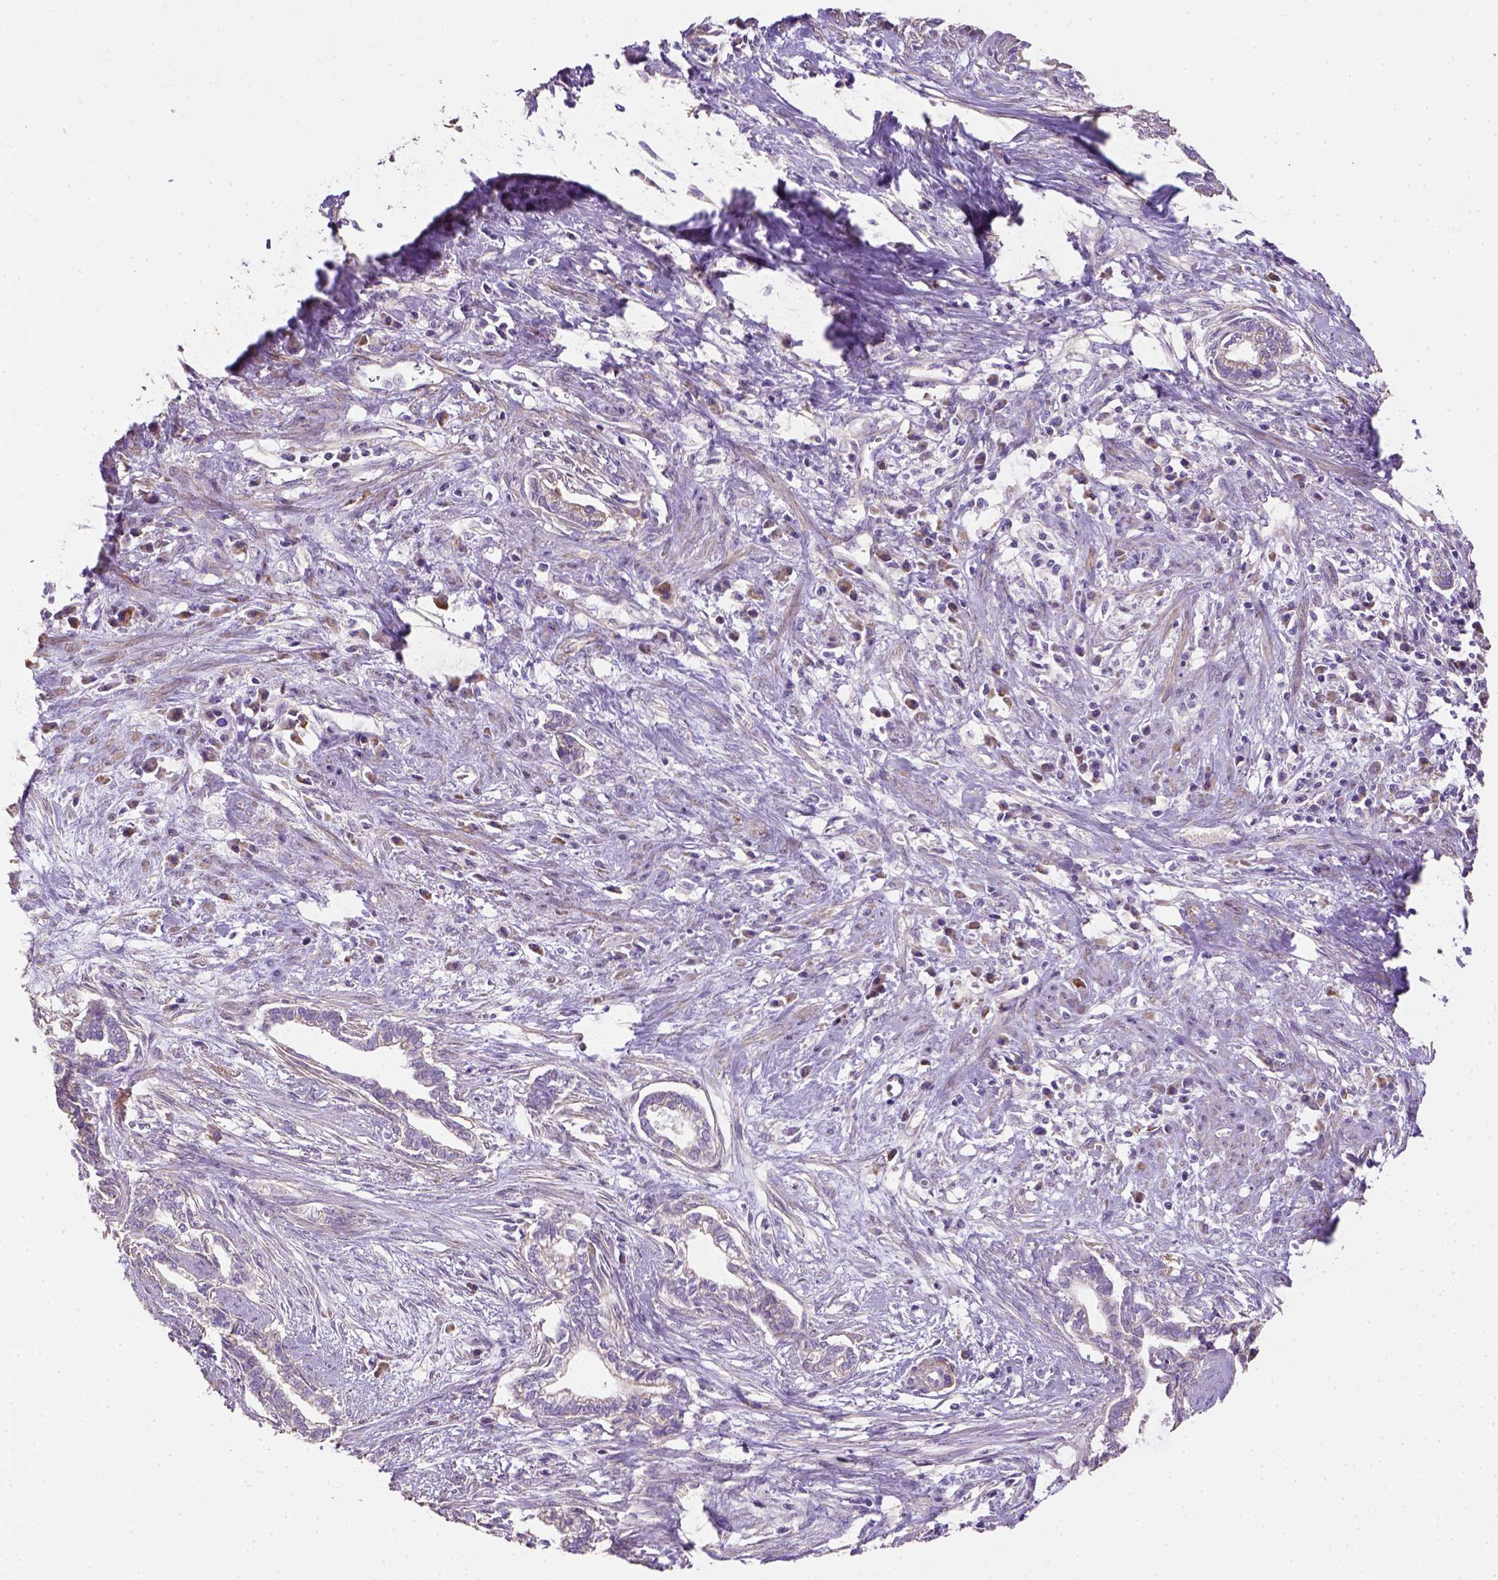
{"staining": {"intensity": "negative", "quantity": "none", "location": "none"}, "tissue": "cervical cancer", "cell_type": "Tumor cells", "image_type": "cancer", "snomed": [{"axis": "morphology", "description": "Adenocarcinoma, NOS"}, {"axis": "topography", "description": "Cervix"}], "caption": "Immunohistochemistry of human cervical cancer (adenocarcinoma) shows no expression in tumor cells. Brightfield microscopy of immunohistochemistry (IHC) stained with DAB (3,3'-diaminobenzidine) (brown) and hematoxylin (blue), captured at high magnification.", "gene": "HTRA1", "patient": {"sex": "female", "age": 62}}